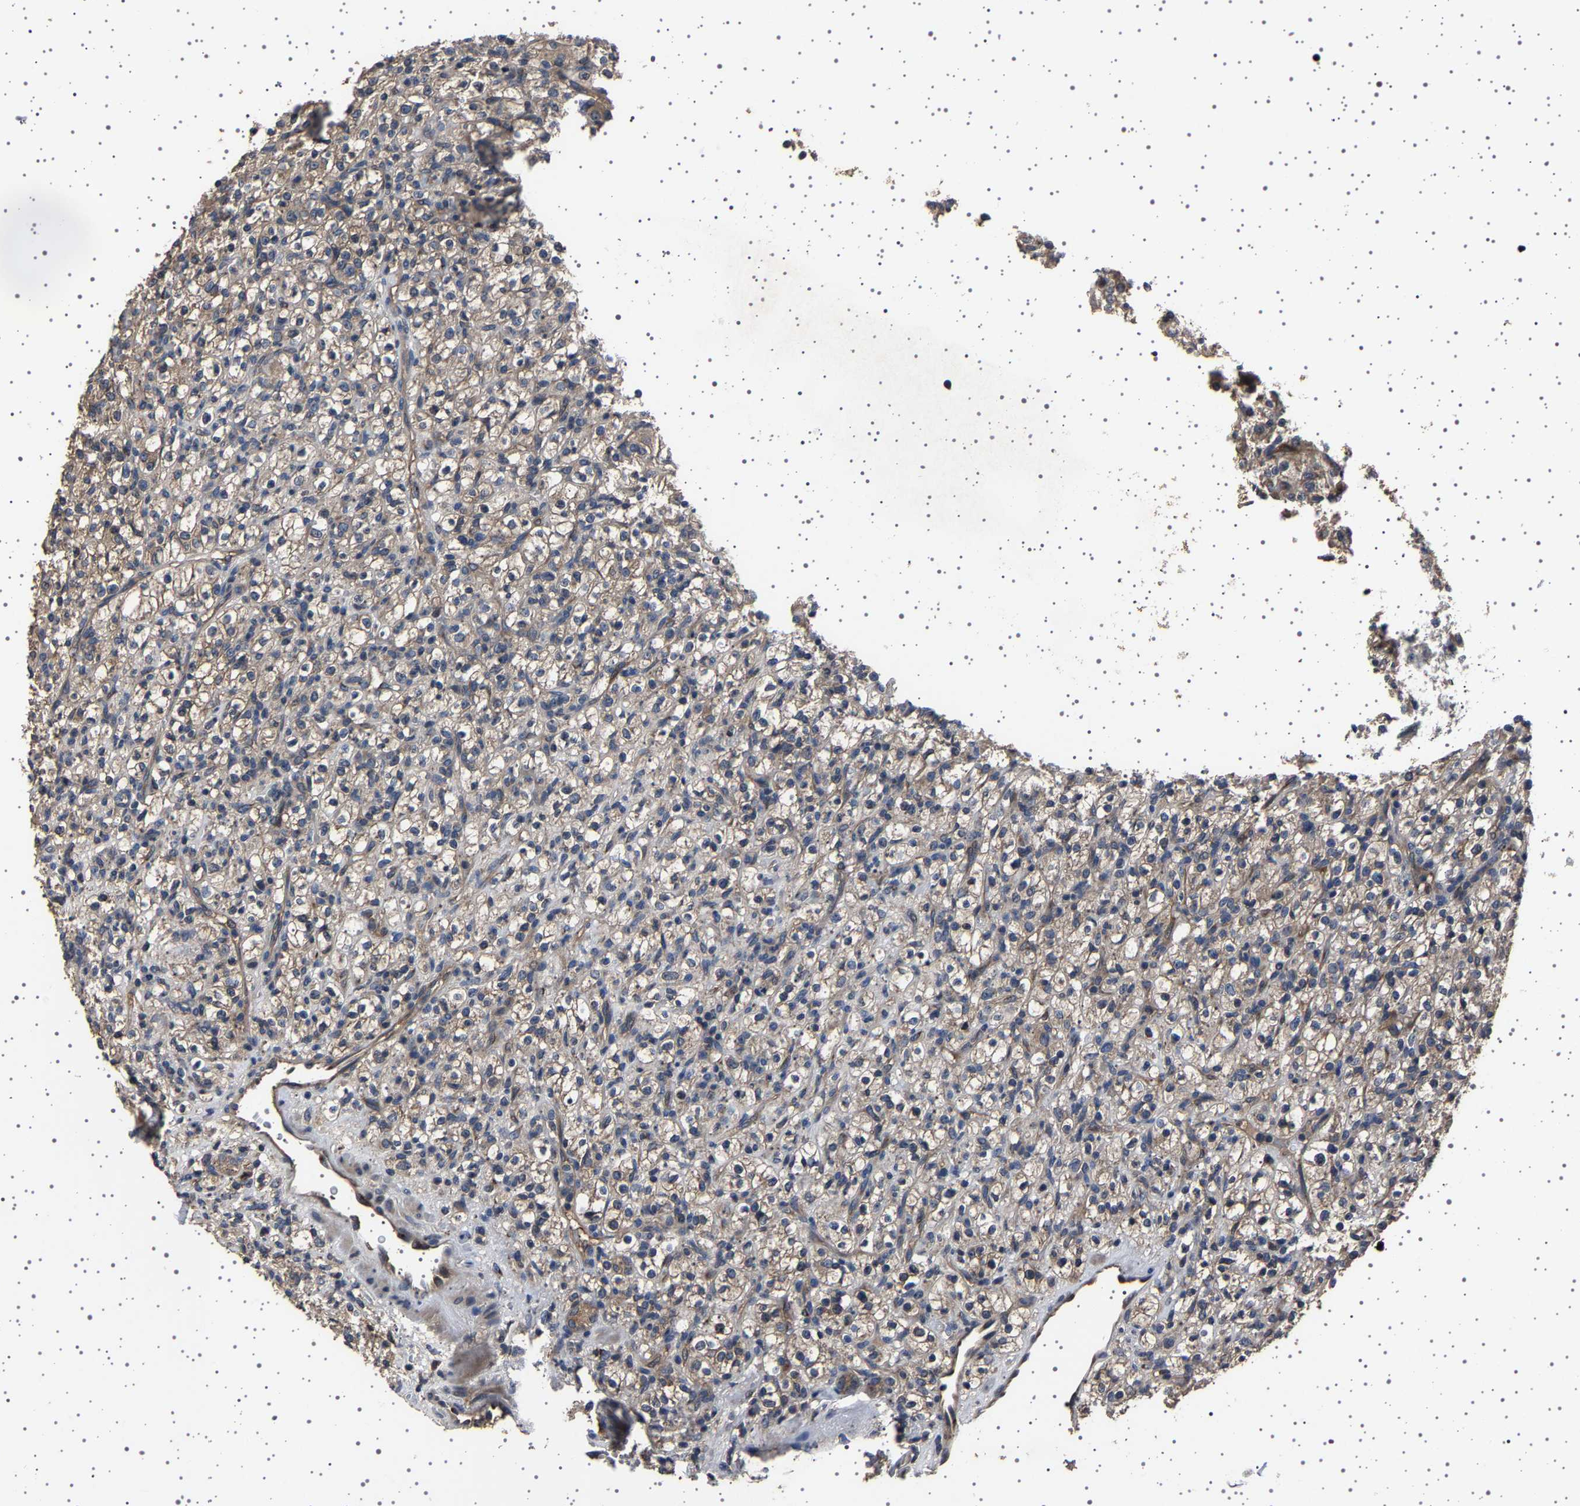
{"staining": {"intensity": "weak", "quantity": "<25%", "location": "cytoplasmic/membranous"}, "tissue": "renal cancer", "cell_type": "Tumor cells", "image_type": "cancer", "snomed": [{"axis": "morphology", "description": "Normal tissue, NOS"}, {"axis": "morphology", "description": "Adenocarcinoma, NOS"}, {"axis": "topography", "description": "Kidney"}], "caption": "There is no significant positivity in tumor cells of renal cancer (adenocarcinoma).", "gene": "NCKAP1", "patient": {"sex": "female", "age": 72}}